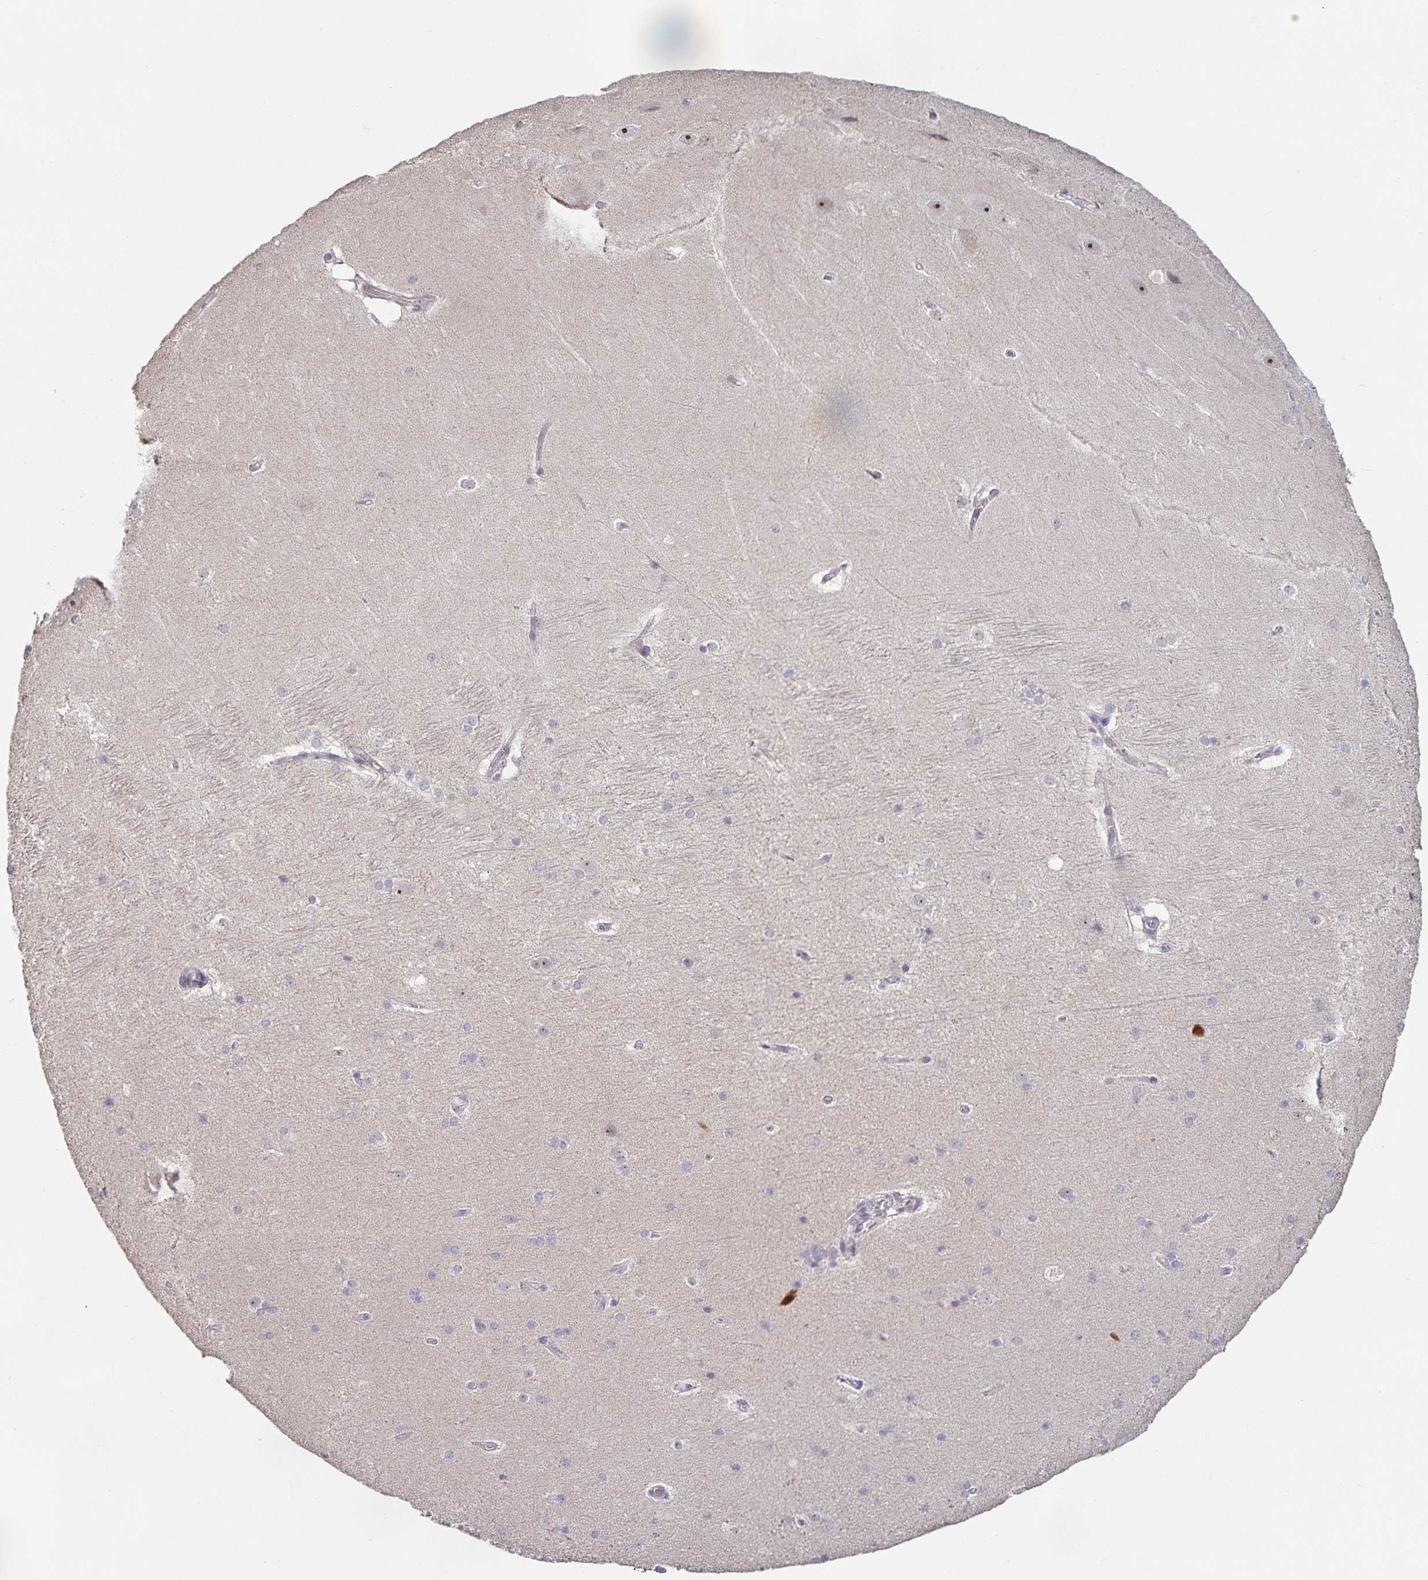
{"staining": {"intensity": "negative", "quantity": "none", "location": "none"}, "tissue": "hippocampus", "cell_type": "Glial cells", "image_type": "normal", "snomed": [{"axis": "morphology", "description": "Normal tissue, NOS"}, {"axis": "topography", "description": "Cerebral cortex"}, {"axis": "topography", "description": "Hippocampus"}], "caption": "The histopathology image demonstrates no staining of glial cells in unremarkable hippocampus. (Brightfield microscopy of DAB (3,3'-diaminobenzidine) IHC at high magnification).", "gene": "DNAH9", "patient": {"sex": "female", "age": 19}}